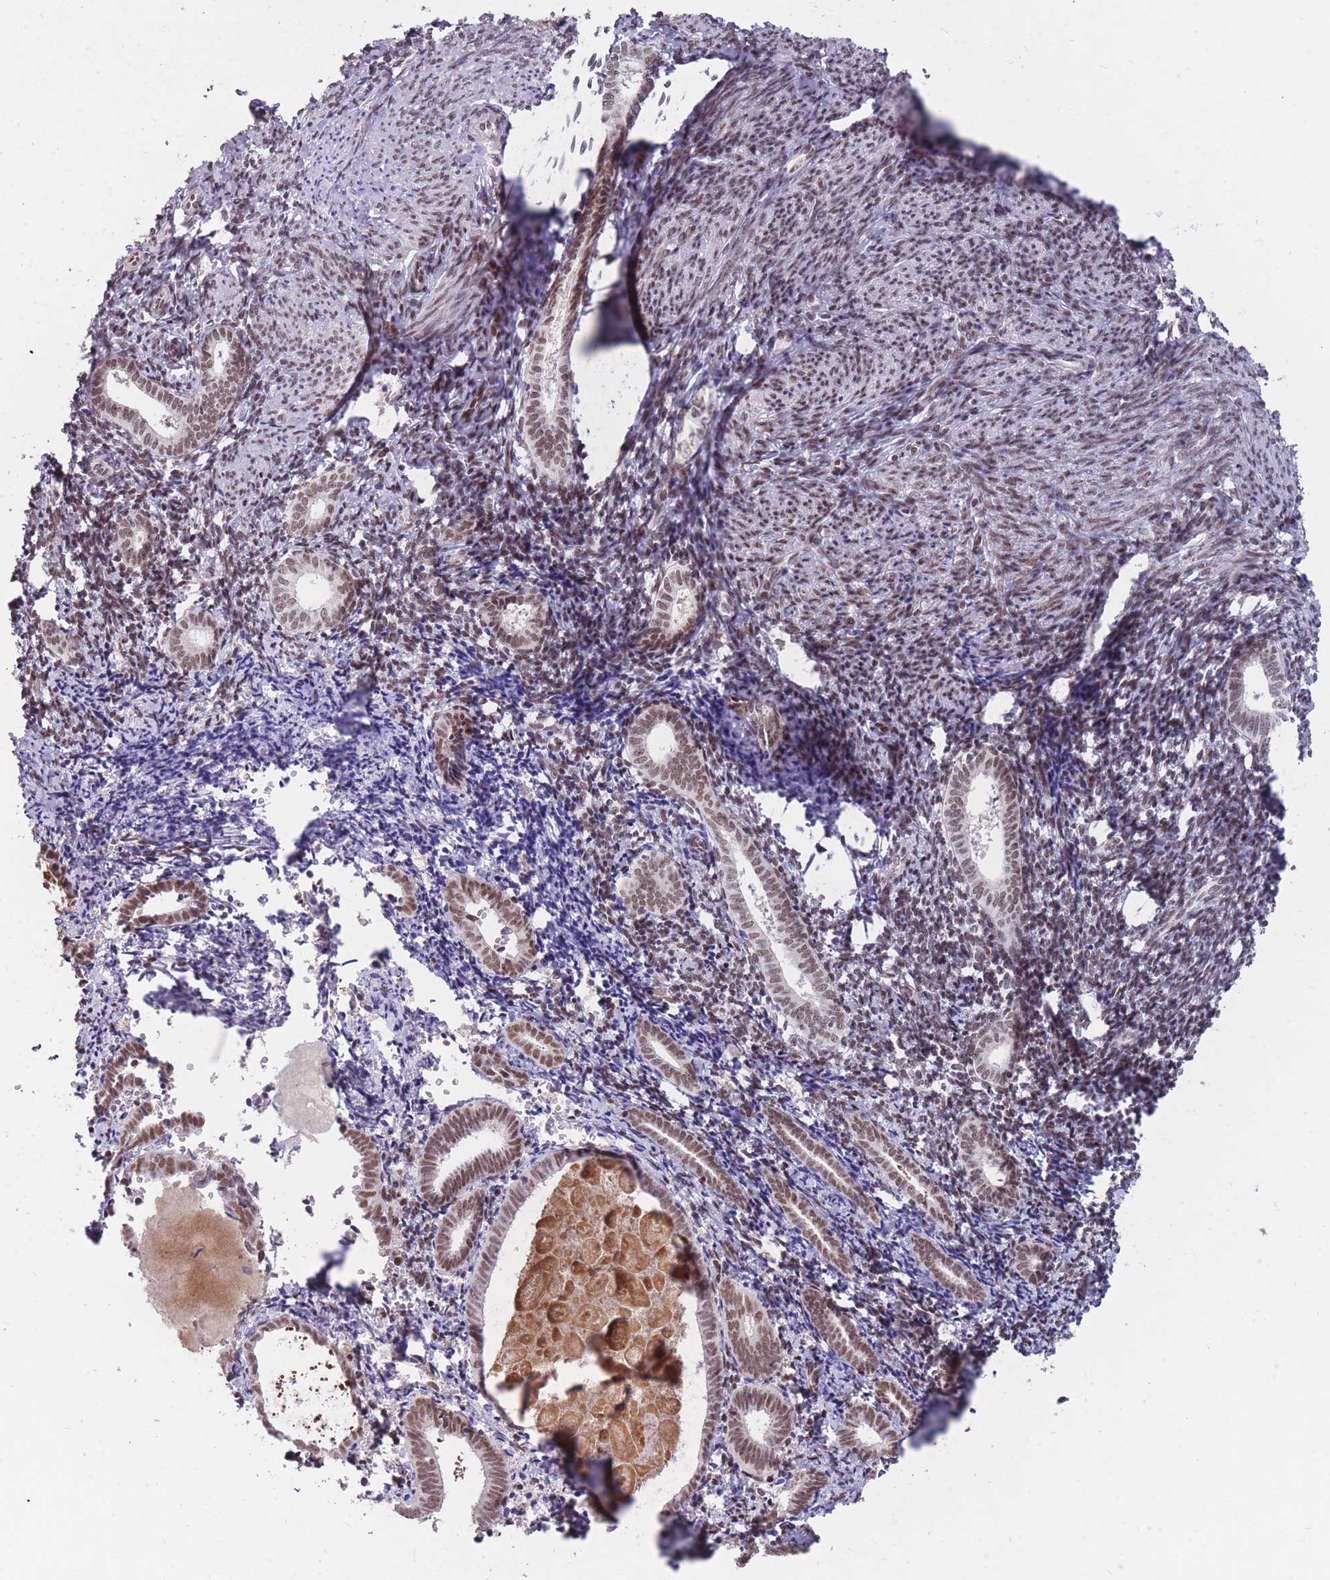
{"staining": {"intensity": "moderate", "quantity": "25%-75%", "location": "nuclear"}, "tissue": "endometrium", "cell_type": "Cells in endometrial stroma", "image_type": "normal", "snomed": [{"axis": "morphology", "description": "Normal tissue, NOS"}, {"axis": "topography", "description": "Endometrium"}], "caption": "A micrograph showing moderate nuclear staining in about 25%-75% of cells in endometrial stroma in unremarkable endometrium, as visualized by brown immunohistochemical staining.", "gene": "HNRNPUL1", "patient": {"sex": "female", "age": 54}}